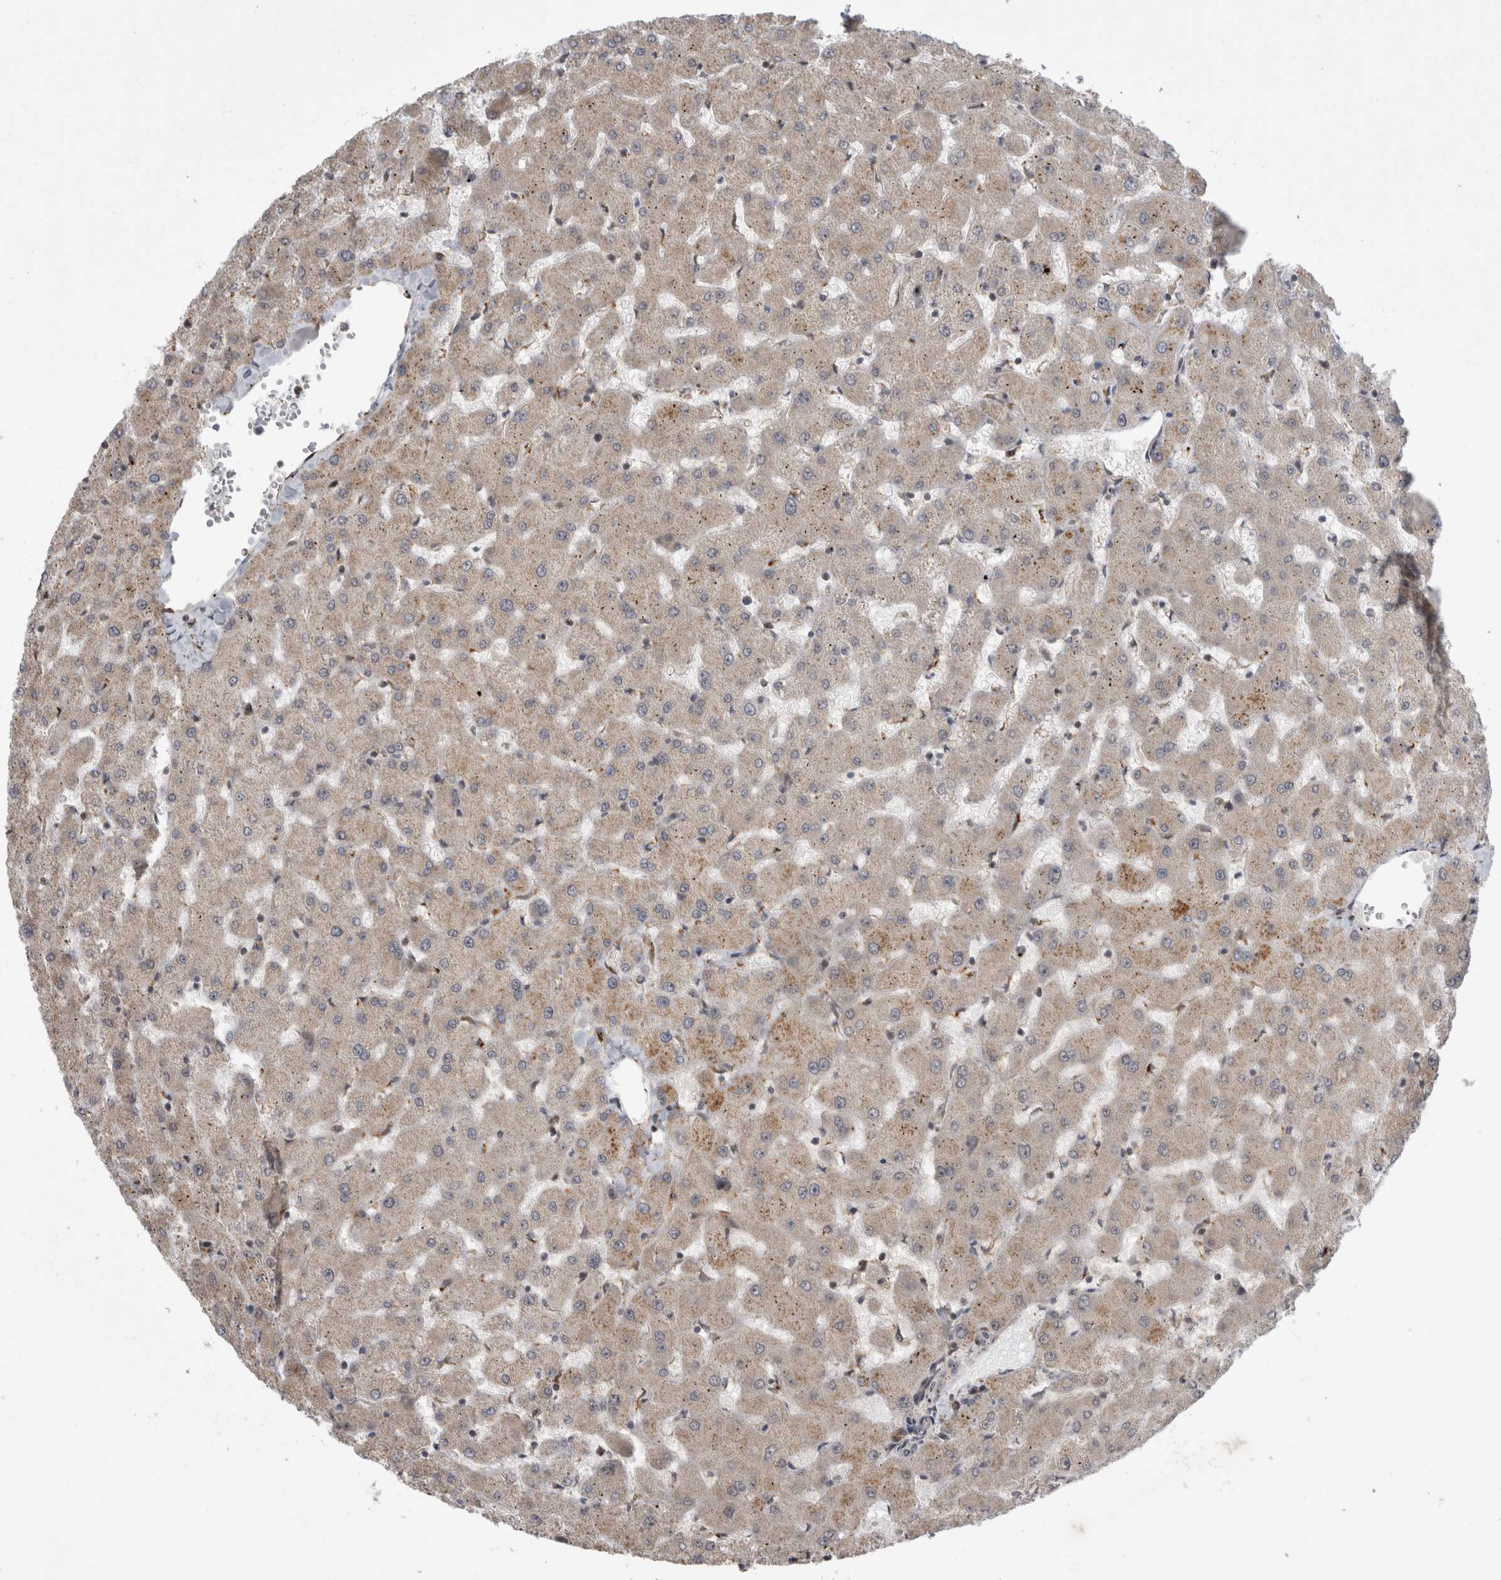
{"staining": {"intensity": "negative", "quantity": "none", "location": "none"}, "tissue": "liver", "cell_type": "Cholangiocytes", "image_type": "normal", "snomed": [{"axis": "morphology", "description": "Normal tissue, NOS"}, {"axis": "topography", "description": "Liver"}], "caption": "Cholangiocytes are negative for protein expression in normal human liver. (DAB (3,3'-diaminobenzidine) IHC, high magnification).", "gene": "MTBP", "patient": {"sex": "female", "age": 63}}